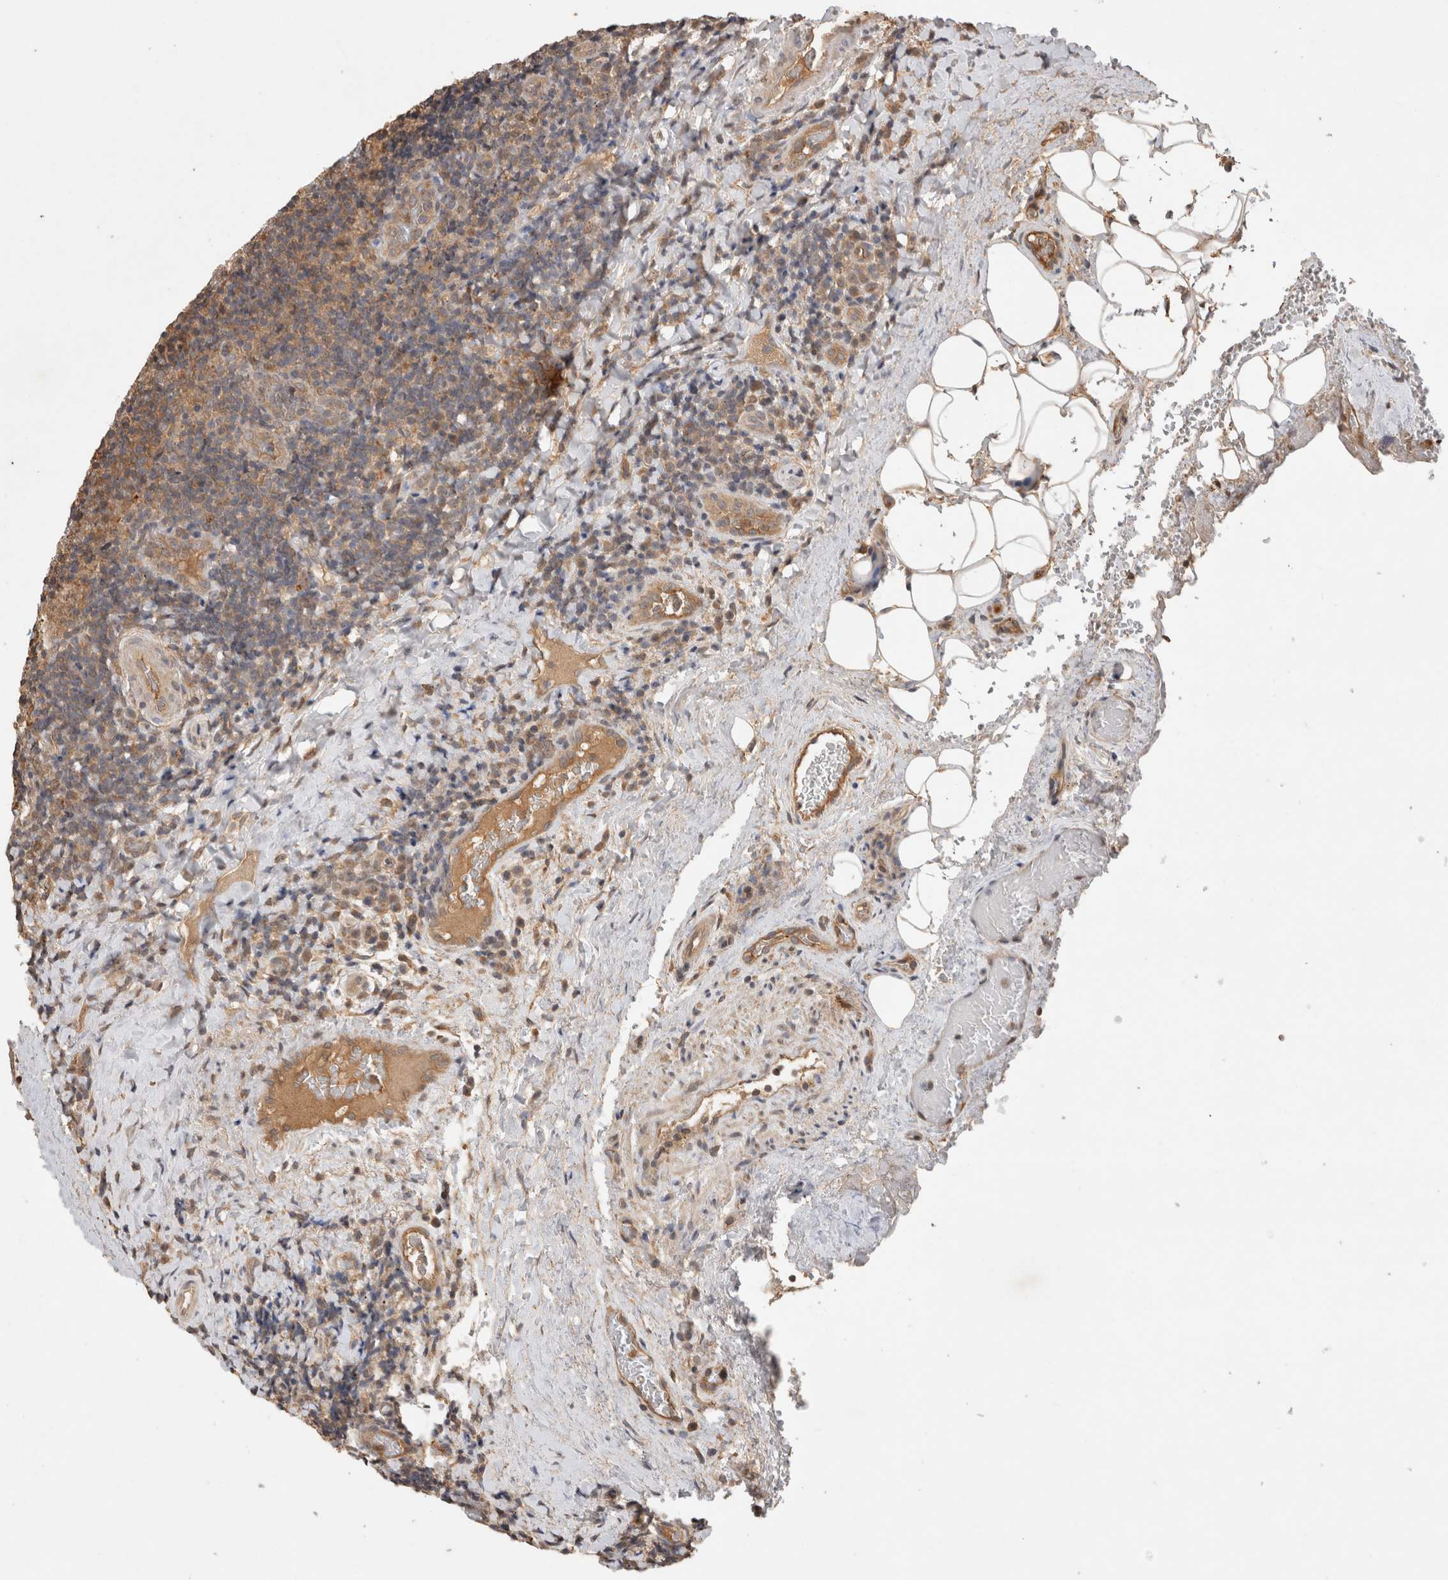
{"staining": {"intensity": "weak", "quantity": ">75%", "location": "cytoplasmic/membranous"}, "tissue": "lymphoma", "cell_type": "Tumor cells", "image_type": "cancer", "snomed": [{"axis": "morphology", "description": "Malignant lymphoma, non-Hodgkin's type, High grade"}, {"axis": "topography", "description": "Tonsil"}], "caption": "Protein expression analysis of human high-grade malignant lymphoma, non-Hodgkin's type reveals weak cytoplasmic/membranous staining in about >75% of tumor cells. The staining was performed using DAB, with brown indicating positive protein expression. Nuclei are stained blue with hematoxylin.", "gene": "PRMT3", "patient": {"sex": "female", "age": 36}}